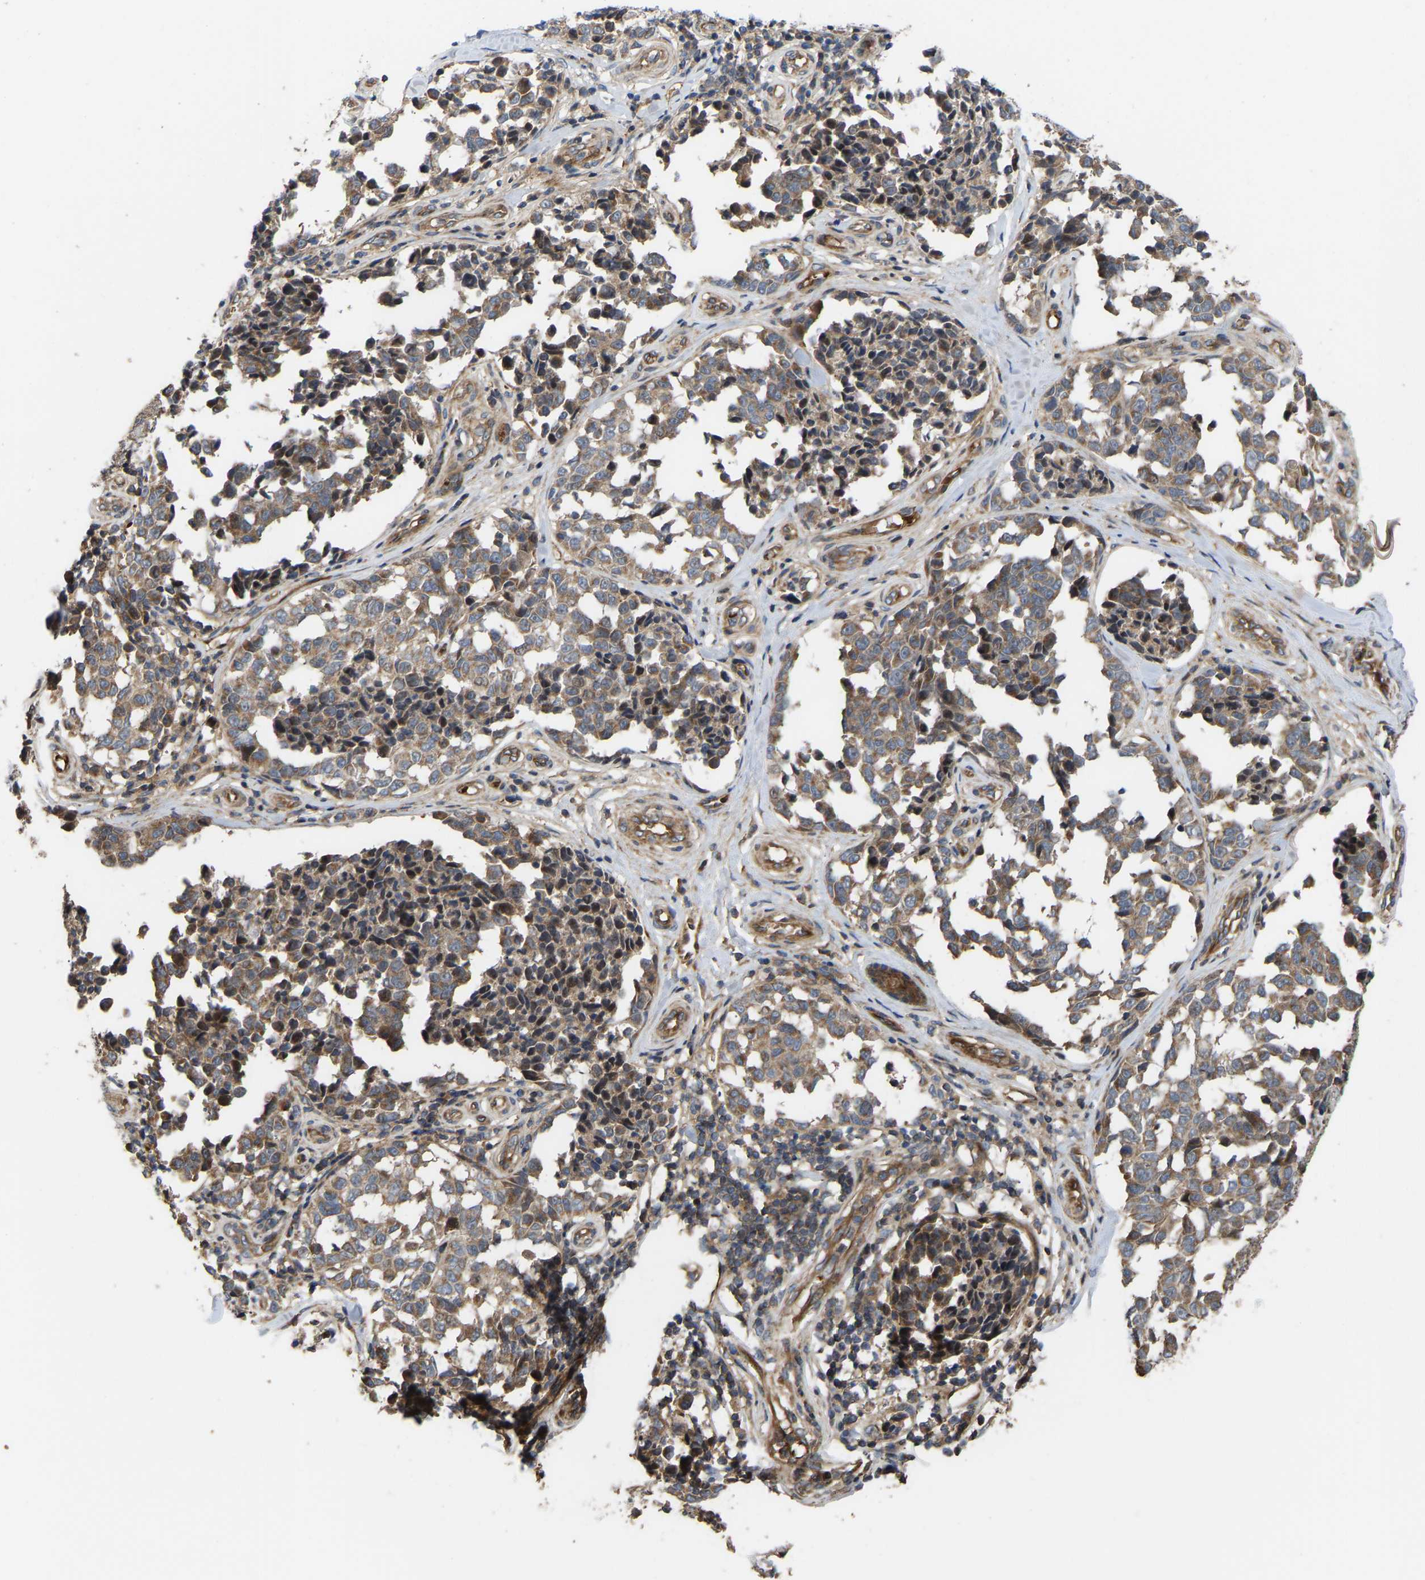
{"staining": {"intensity": "moderate", "quantity": ">75%", "location": "cytoplasmic/membranous"}, "tissue": "melanoma", "cell_type": "Tumor cells", "image_type": "cancer", "snomed": [{"axis": "morphology", "description": "Malignant melanoma, NOS"}, {"axis": "topography", "description": "Skin"}], "caption": "This micrograph exhibits IHC staining of malignant melanoma, with medium moderate cytoplasmic/membranous staining in approximately >75% of tumor cells.", "gene": "STAU1", "patient": {"sex": "female", "age": 64}}